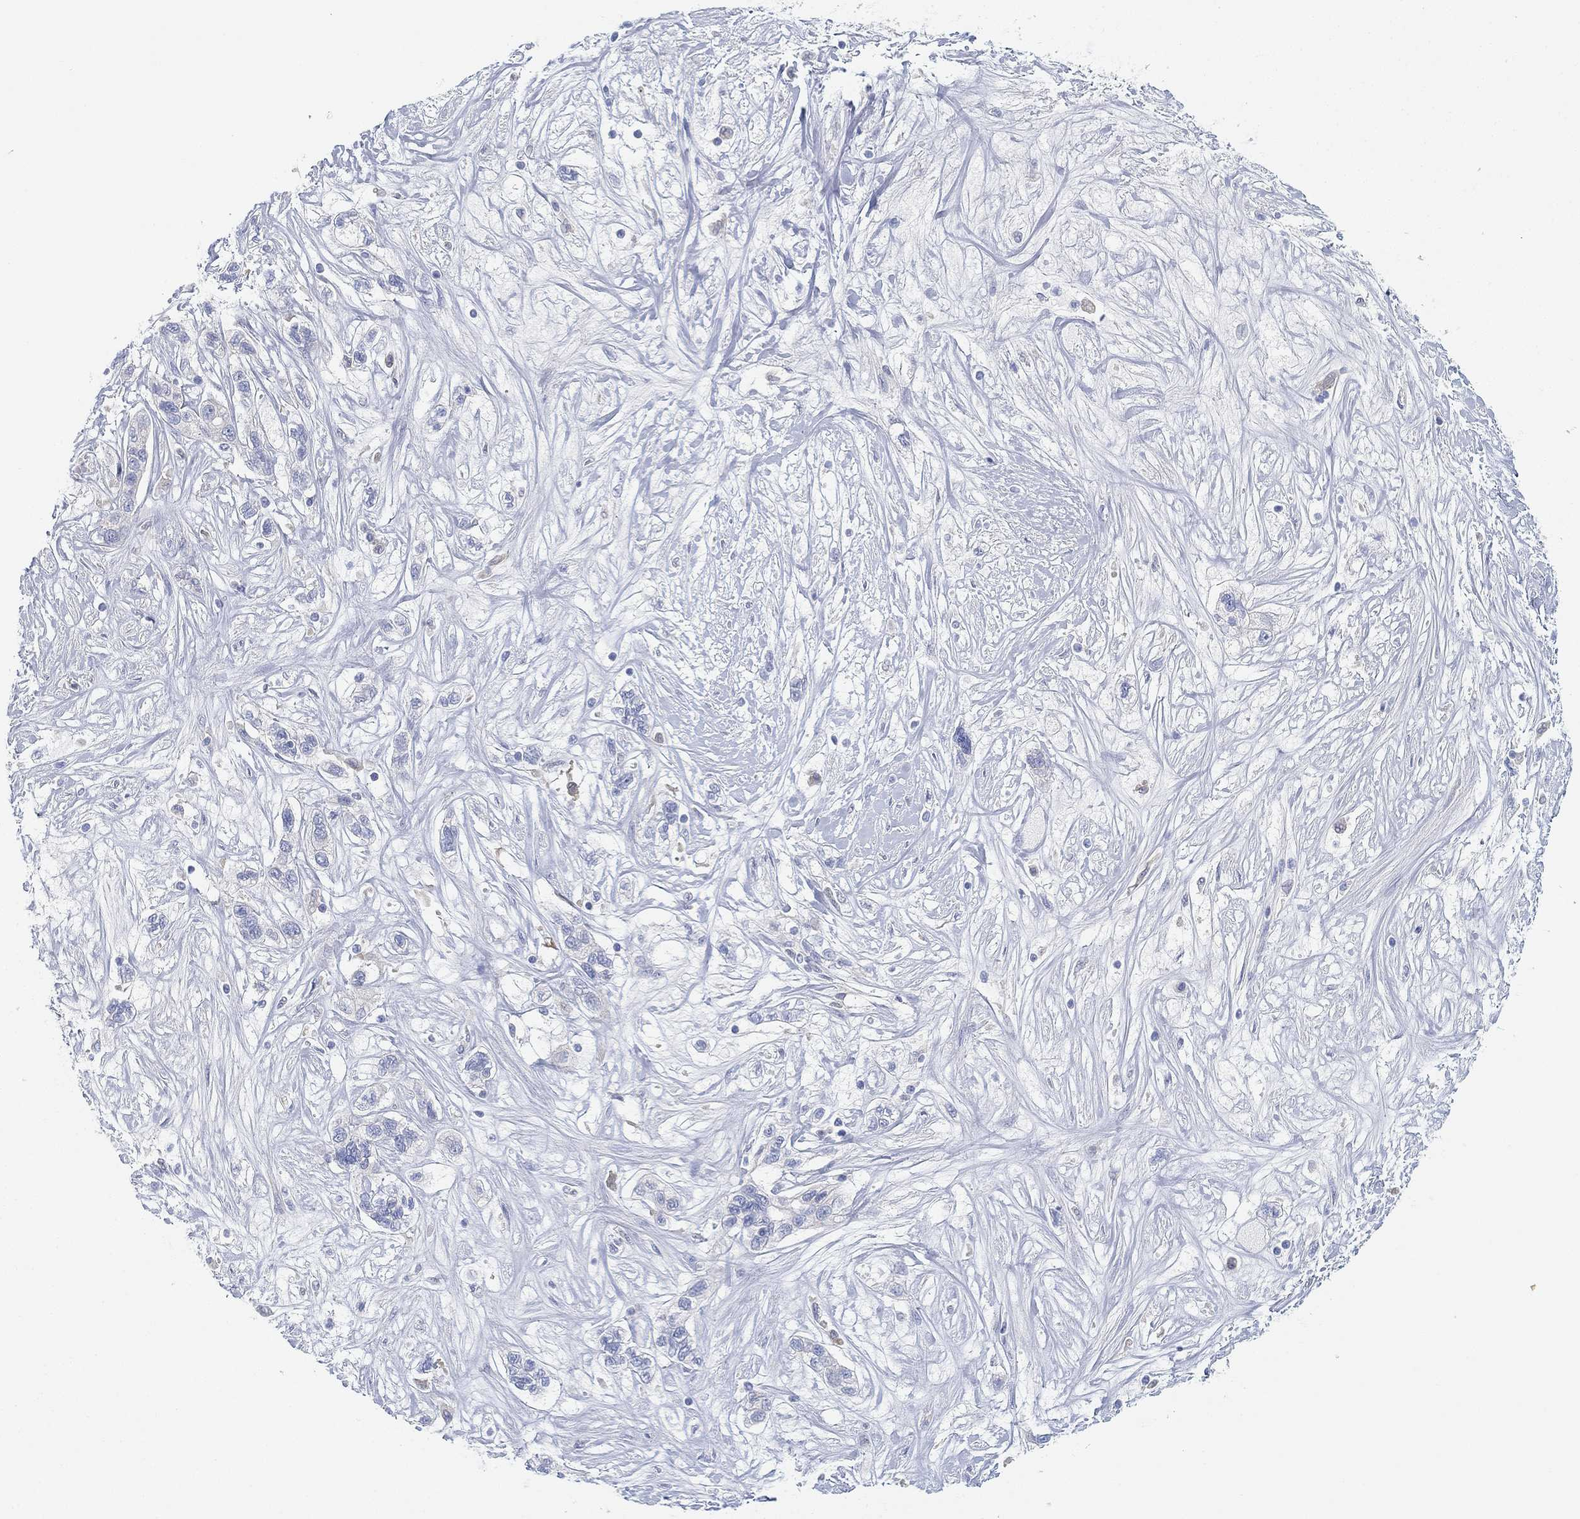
{"staining": {"intensity": "negative", "quantity": "none", "location": "none"}, "tissue": "liver cancer", "cell_type": "Tumor cells", "image_type": "cancer", "snomed": [{"axis": "morphology", "description": "Adenocarcinoma, NOS"}, {"axis": "morphology", "description": "Cholangiocarcinoma"}, {"axis": "topography", "description": "Liver"}], "caption": "DAB (3,3'-diaminobenzidine) immunohistochemical staining of adenocarcinoma (liver) displays no significant positivity in tumor cells.", "gene": "GCNA", "patient": {"sex": "male", "age": 64}}